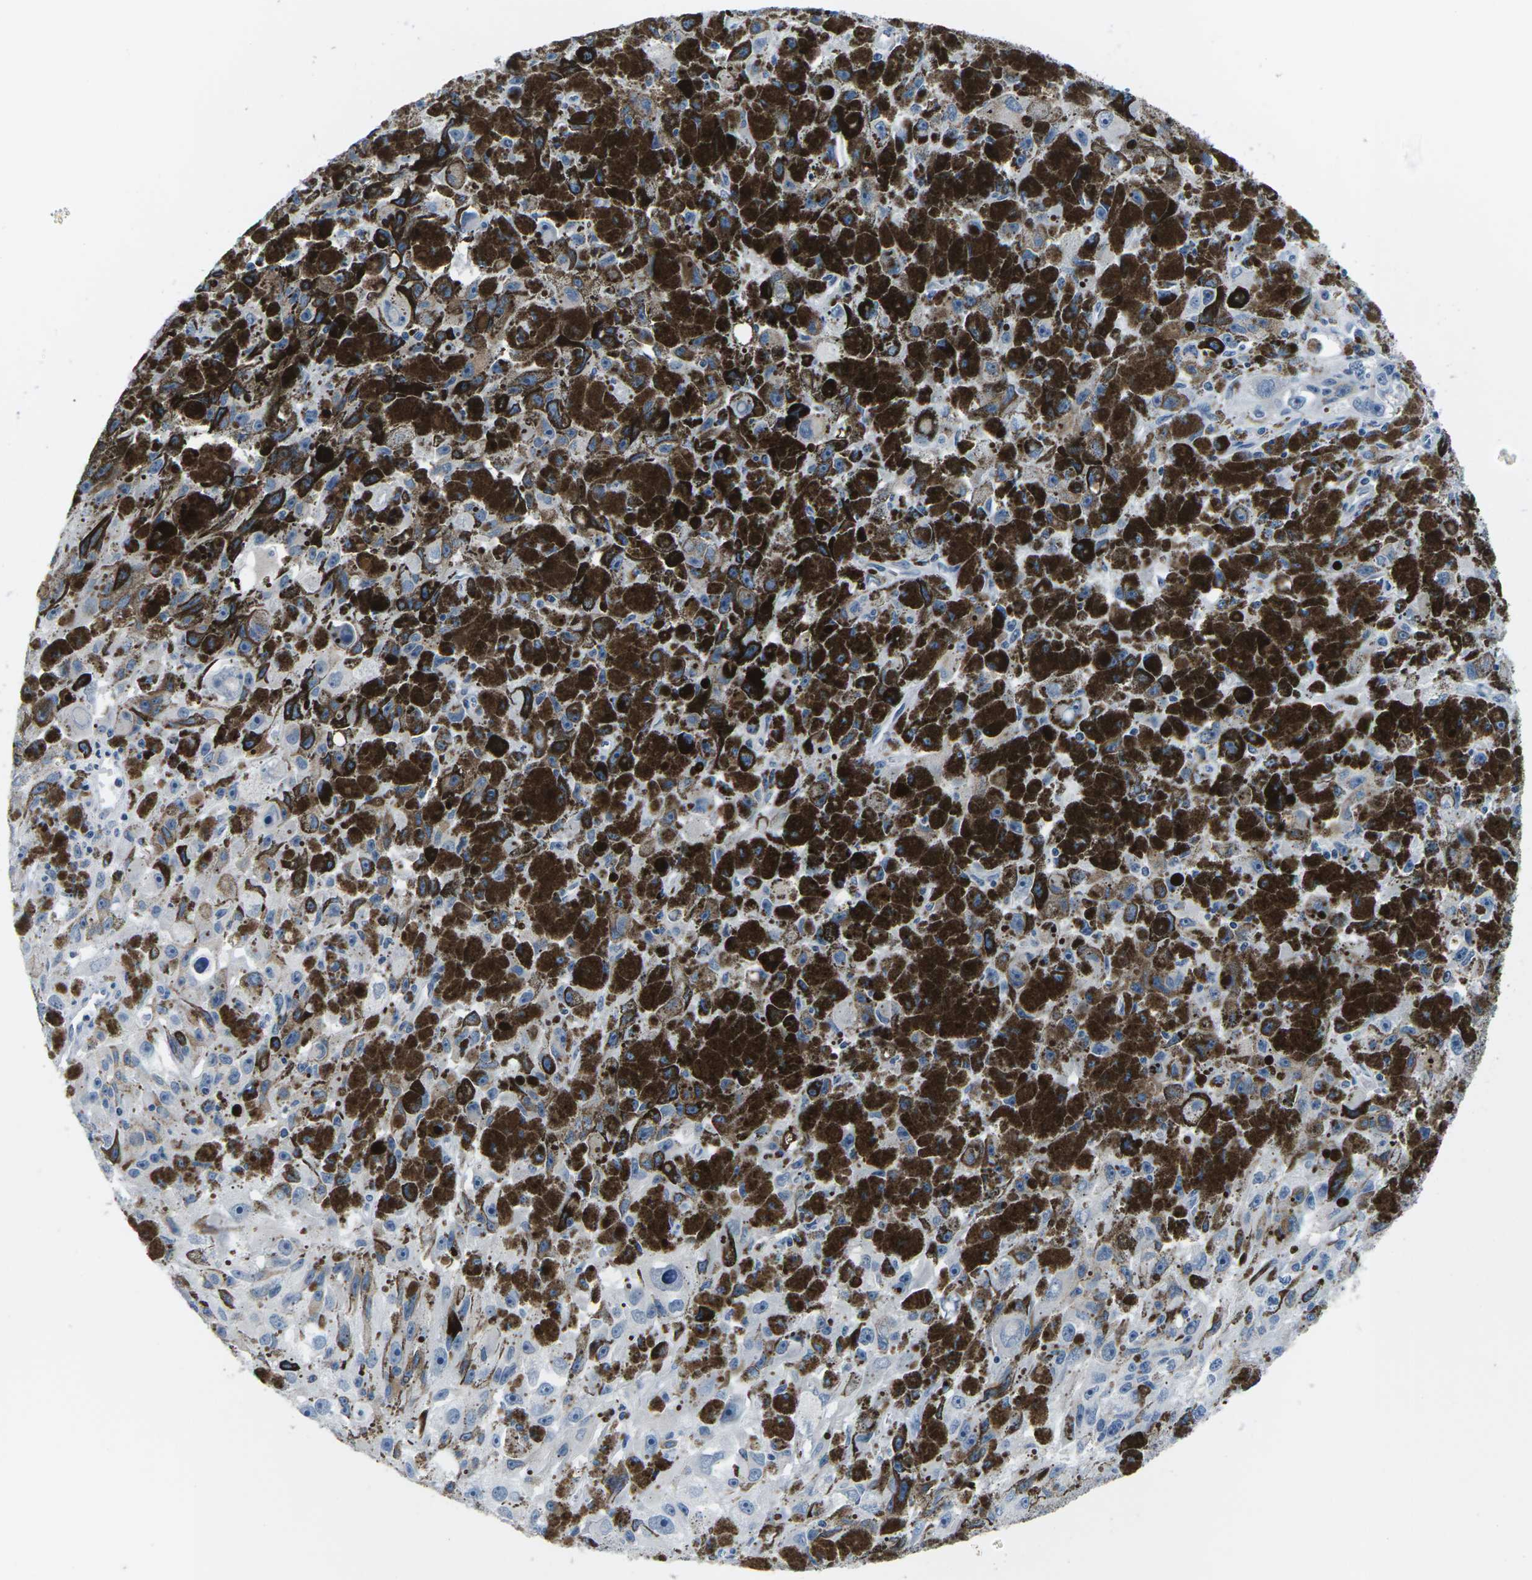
{"staining": {"intensity": "weak", "quantity": "25%-75%", "location": "cytoplasmic/membranous"}, "tissue": "melanoma", "cell_type": "Tumor cells", "image_type": "cancer", "snomed": [{"axis": "morphology", "description": "Malignant melanoma, NOS"}, {"axis": "topography", "description": "Skin"}], "caption": "A low amount of weak cytoplasmic/membranous staining is appreciated in approximately 25%-75% of tumor cells in malignant melanoma tissue.", "gene": "UMOD", "patient": {"sex": "female", "age": 104}}